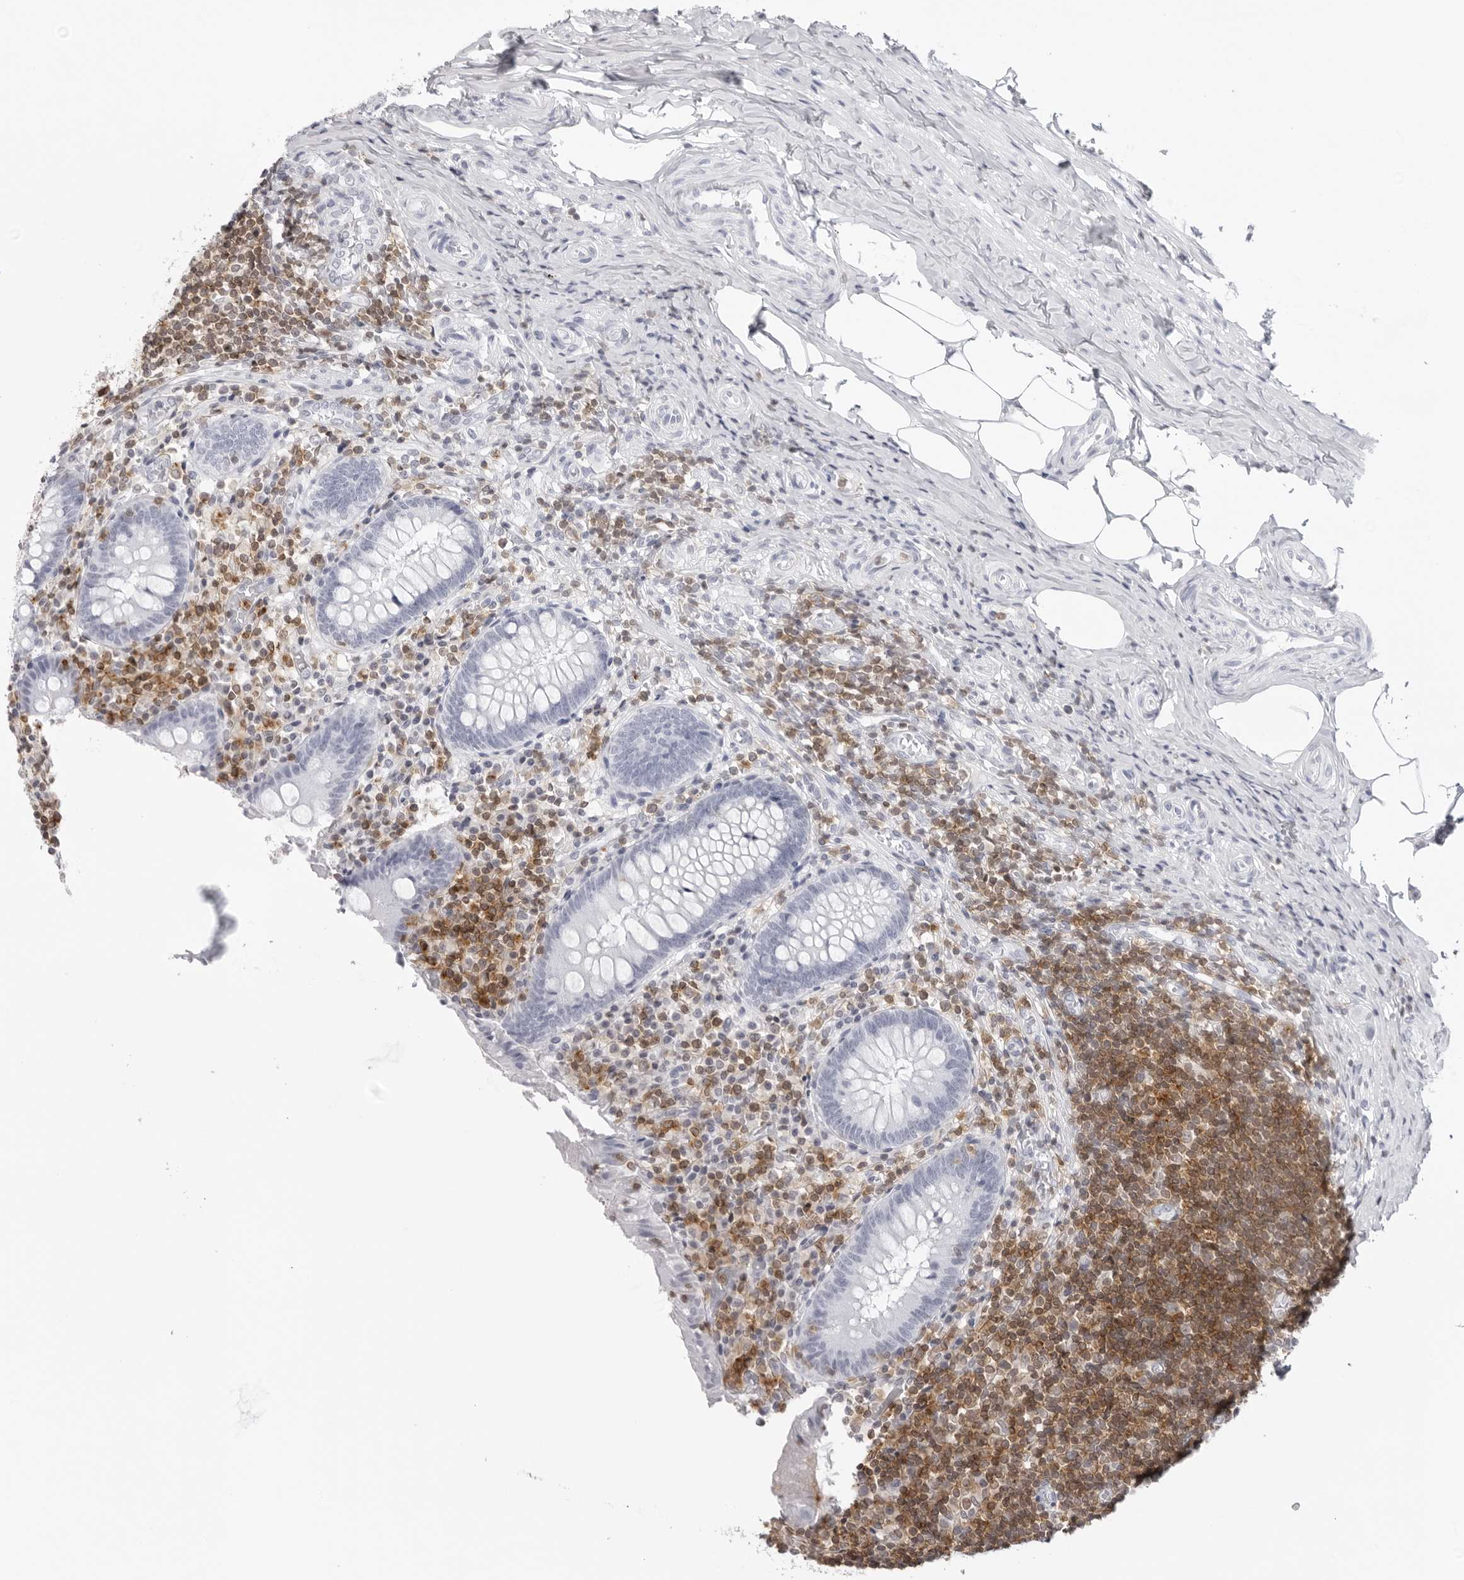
{"staining": {"intensity": "negative", "quantity": "none", "location": "none"}, "tissue": "appendix", "cell_type": "Glandular cells", "image_type": "normal", "snomed": [{"axis": "morphology", "description": "Normal tissue, NOS"}, {"axis": "topography", "description": "Appendix"}], "caption": "This is an immunohistochemistry (IHC) micrograph of benign human appendix. There is no staining in glandular cells.", "gene": "FMNL1", "patient": {"sex": "female", "age": 17}}